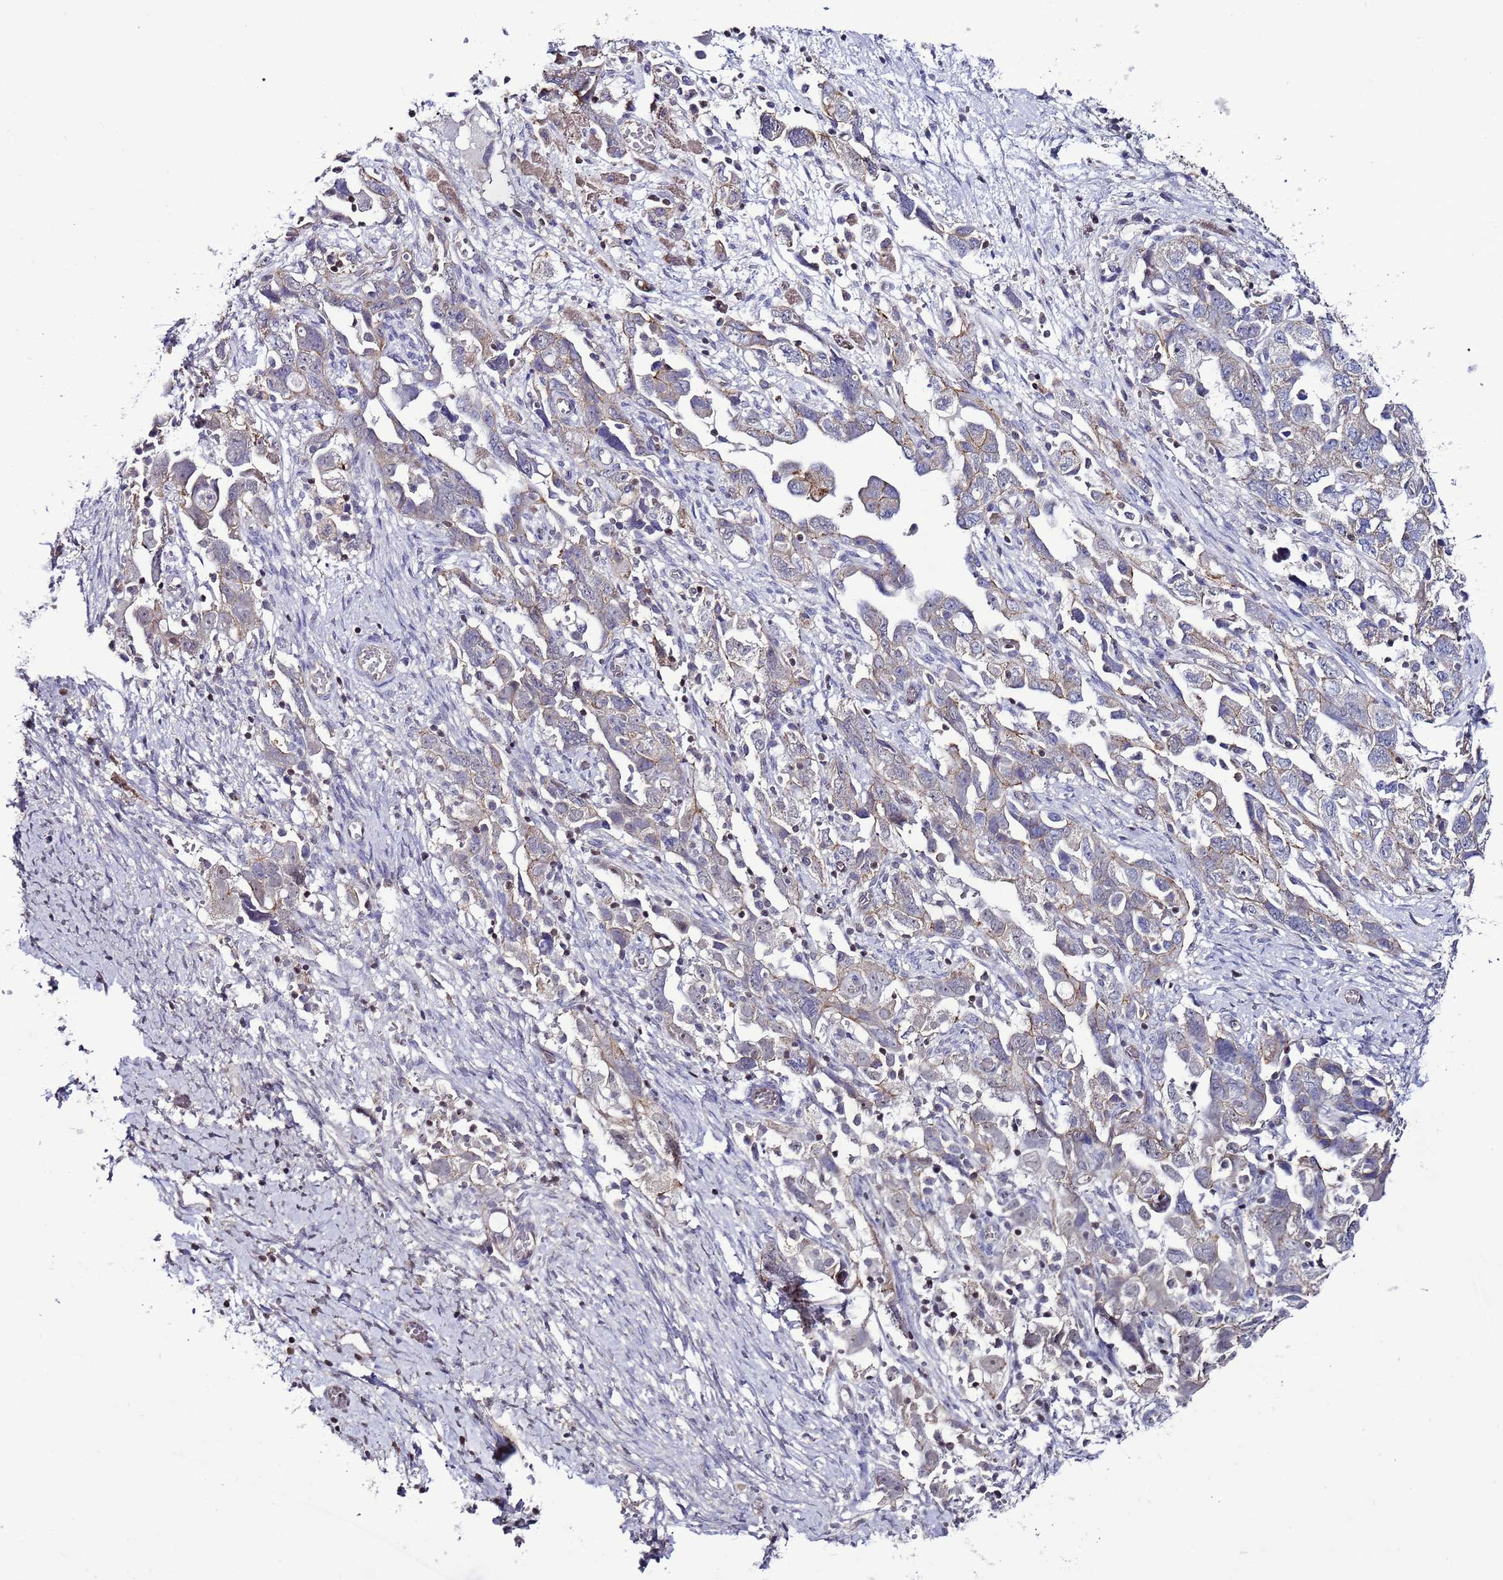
{"staining": {"intensity": "negative", "quantity": "none", "location": "none"}, "tissue": "ovarian cancer", "cell_type": "Tumor cells", "image_type": "cancer", "snomed": [{"axis": "morphology", "description": "Carcinoma, NOS"}, {"axis": "morphology", "description": "Cystadenocarcinoma, serous, NOS"}, {"axis": "topography", "description": "Ovary"}], "caption": "A photomicrograph of serous cystadenocarcinoma (ovarian) stained for a protein exhibits no brown staining in tumor cells.", "gene": "TENM3", "patient": {"sex": "female", "age": 69}}